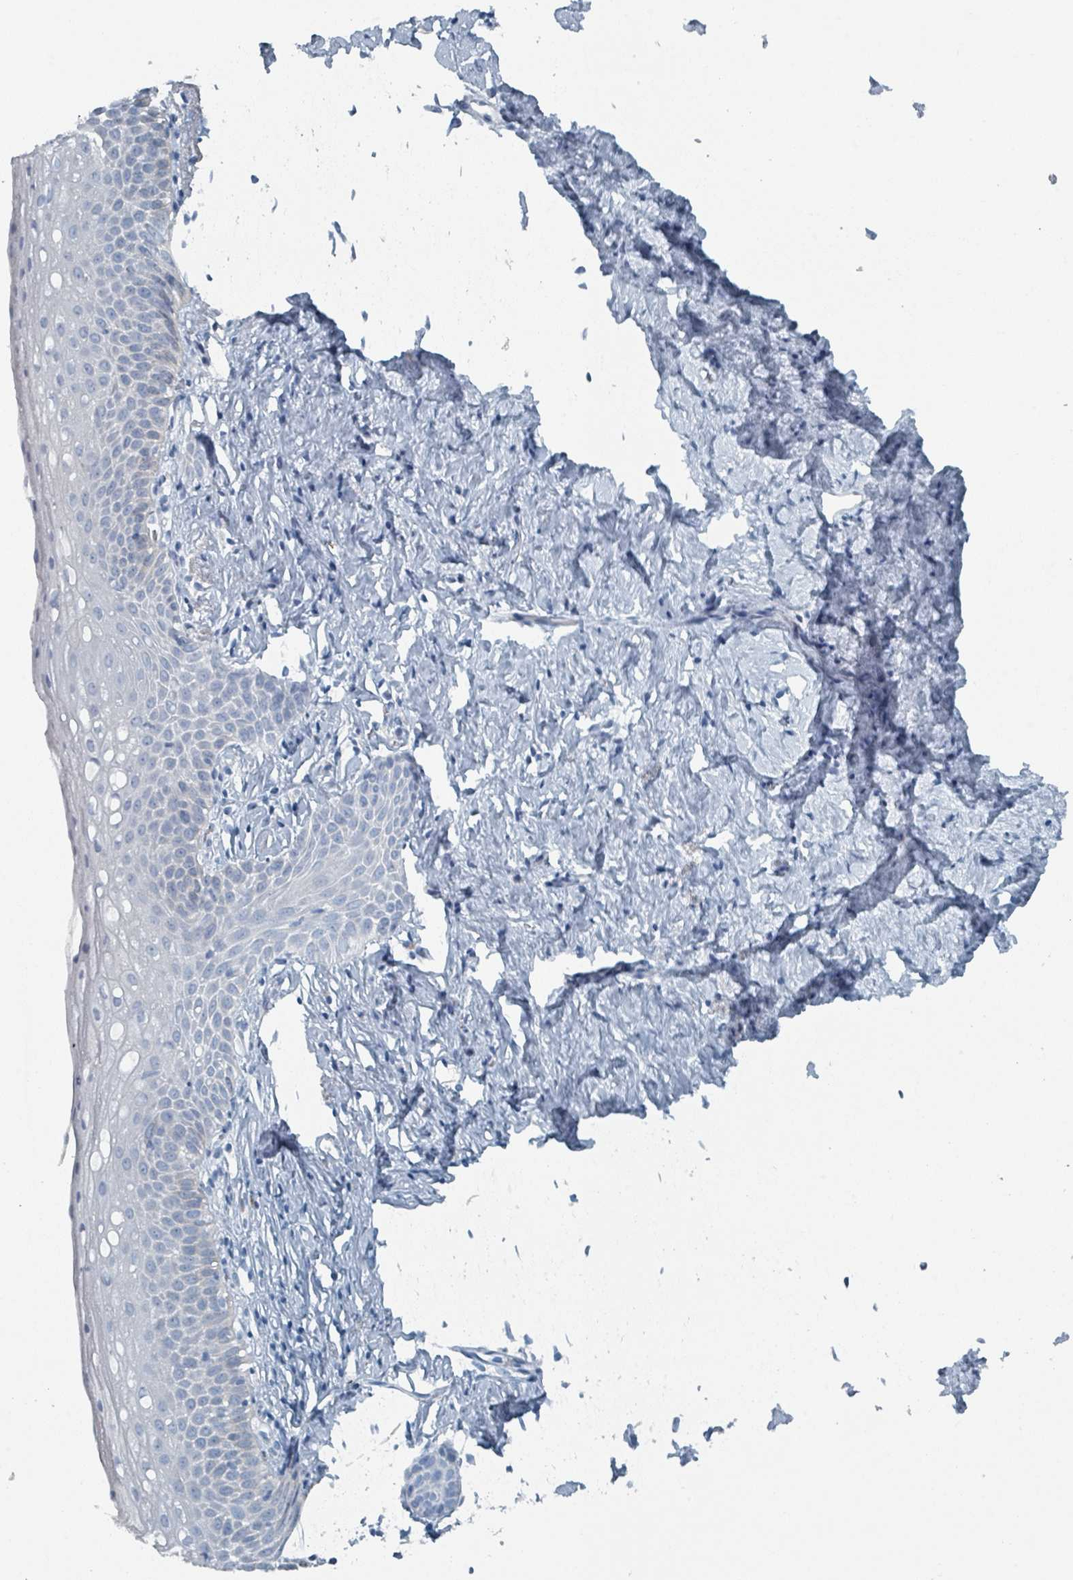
{"staining": {"intensity": "negative", "quantity": "none", "location": "none"}, "tissue": "cervix", "cell_type": "Glandular cells", "image_type": "normal", "snomed": [{"axis": "morphology", "description": "Normal tissue, NOS"}, {"axis": "topography", "description": "Cervix"}], "caption": "An immunohistochemistry image of unremarkable cervix is shown. There is no staining in glandular cells of cervix.", "gene": "GAMT", "patient": {"sex": "female", "age": 57}}